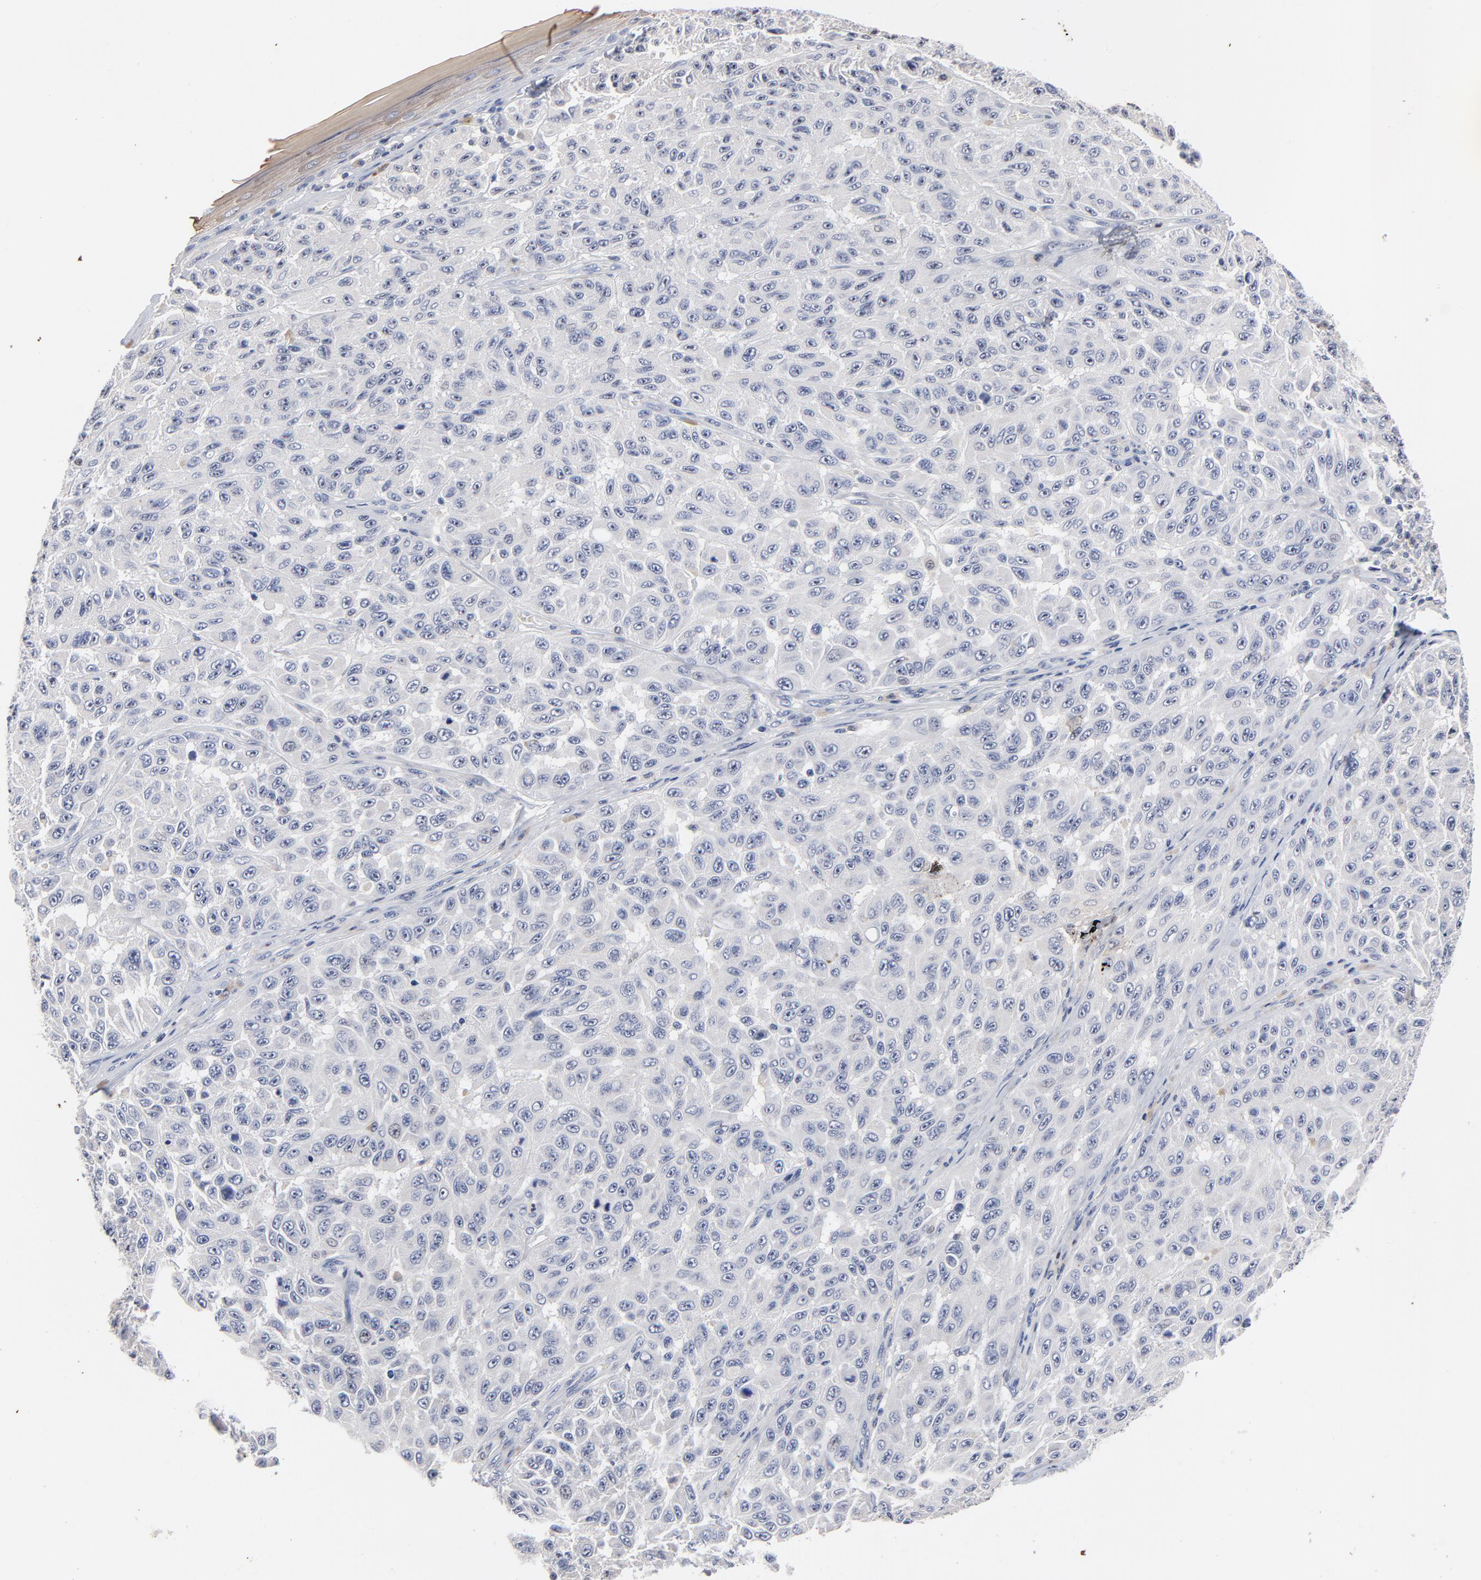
{"staining": {"intensity": "negative", "quantity": "none", "location": "none"}, "tissue": "melanoma", "cell_type": "Tumor cells", "image_type": "cancer", "snomed": [{"axis": "morphology", "description": "Malignant melanoma, NOS"}, {"axis": "topography", "description": "Skin"}], "caption": "This is a histopathology image of immunohistochemistry (IHC) staining of malignant melanoma, which shows no expression in tumor cells. (DAB (3,3'-diaminobenzidine) IHC visualized using brightfield microscopy, high magnification).", "gene": "AADAC", "patient": {"sex": "male", "age": 30}}